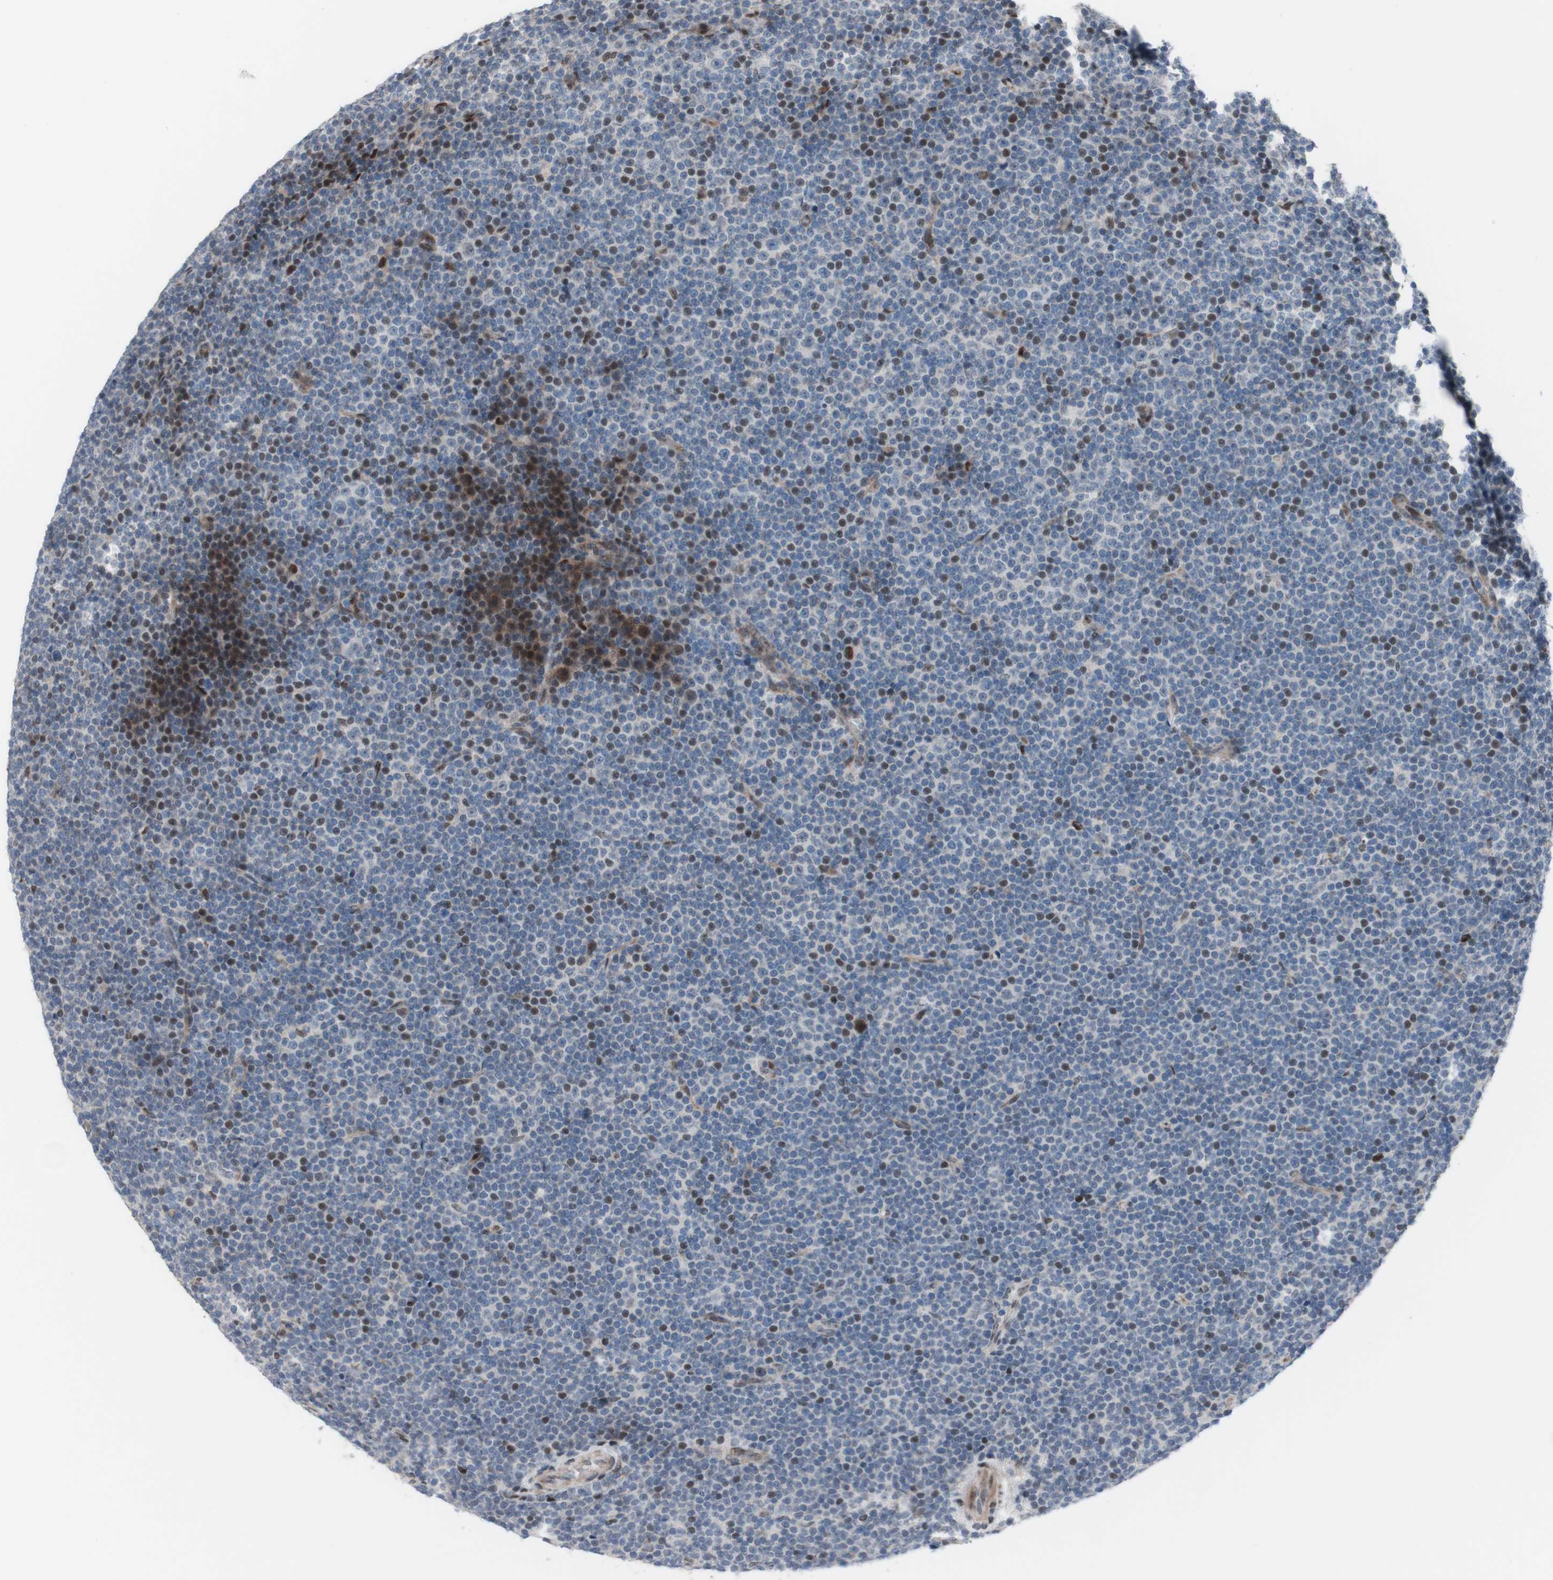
{"staining": {"intensity": "negative", "quantity": "none", "location": "none"}, "tissue": "lymphoma", "cell_type": "Tumor cells", "image_type": "cancer", "snomed": [{"axis": "morphology", "description": "Malignant lymphoma, non-Hodgkin's type, Low grade"}, {"axis": "topography", "description": "Lymph node"}], "caption": "Lymphoma stained for a protein using immunohistochemistry (IHC) shows no staining tumor cells.", "gene": "PHTF2", "patient": {"sex": "female", "age": 67}}